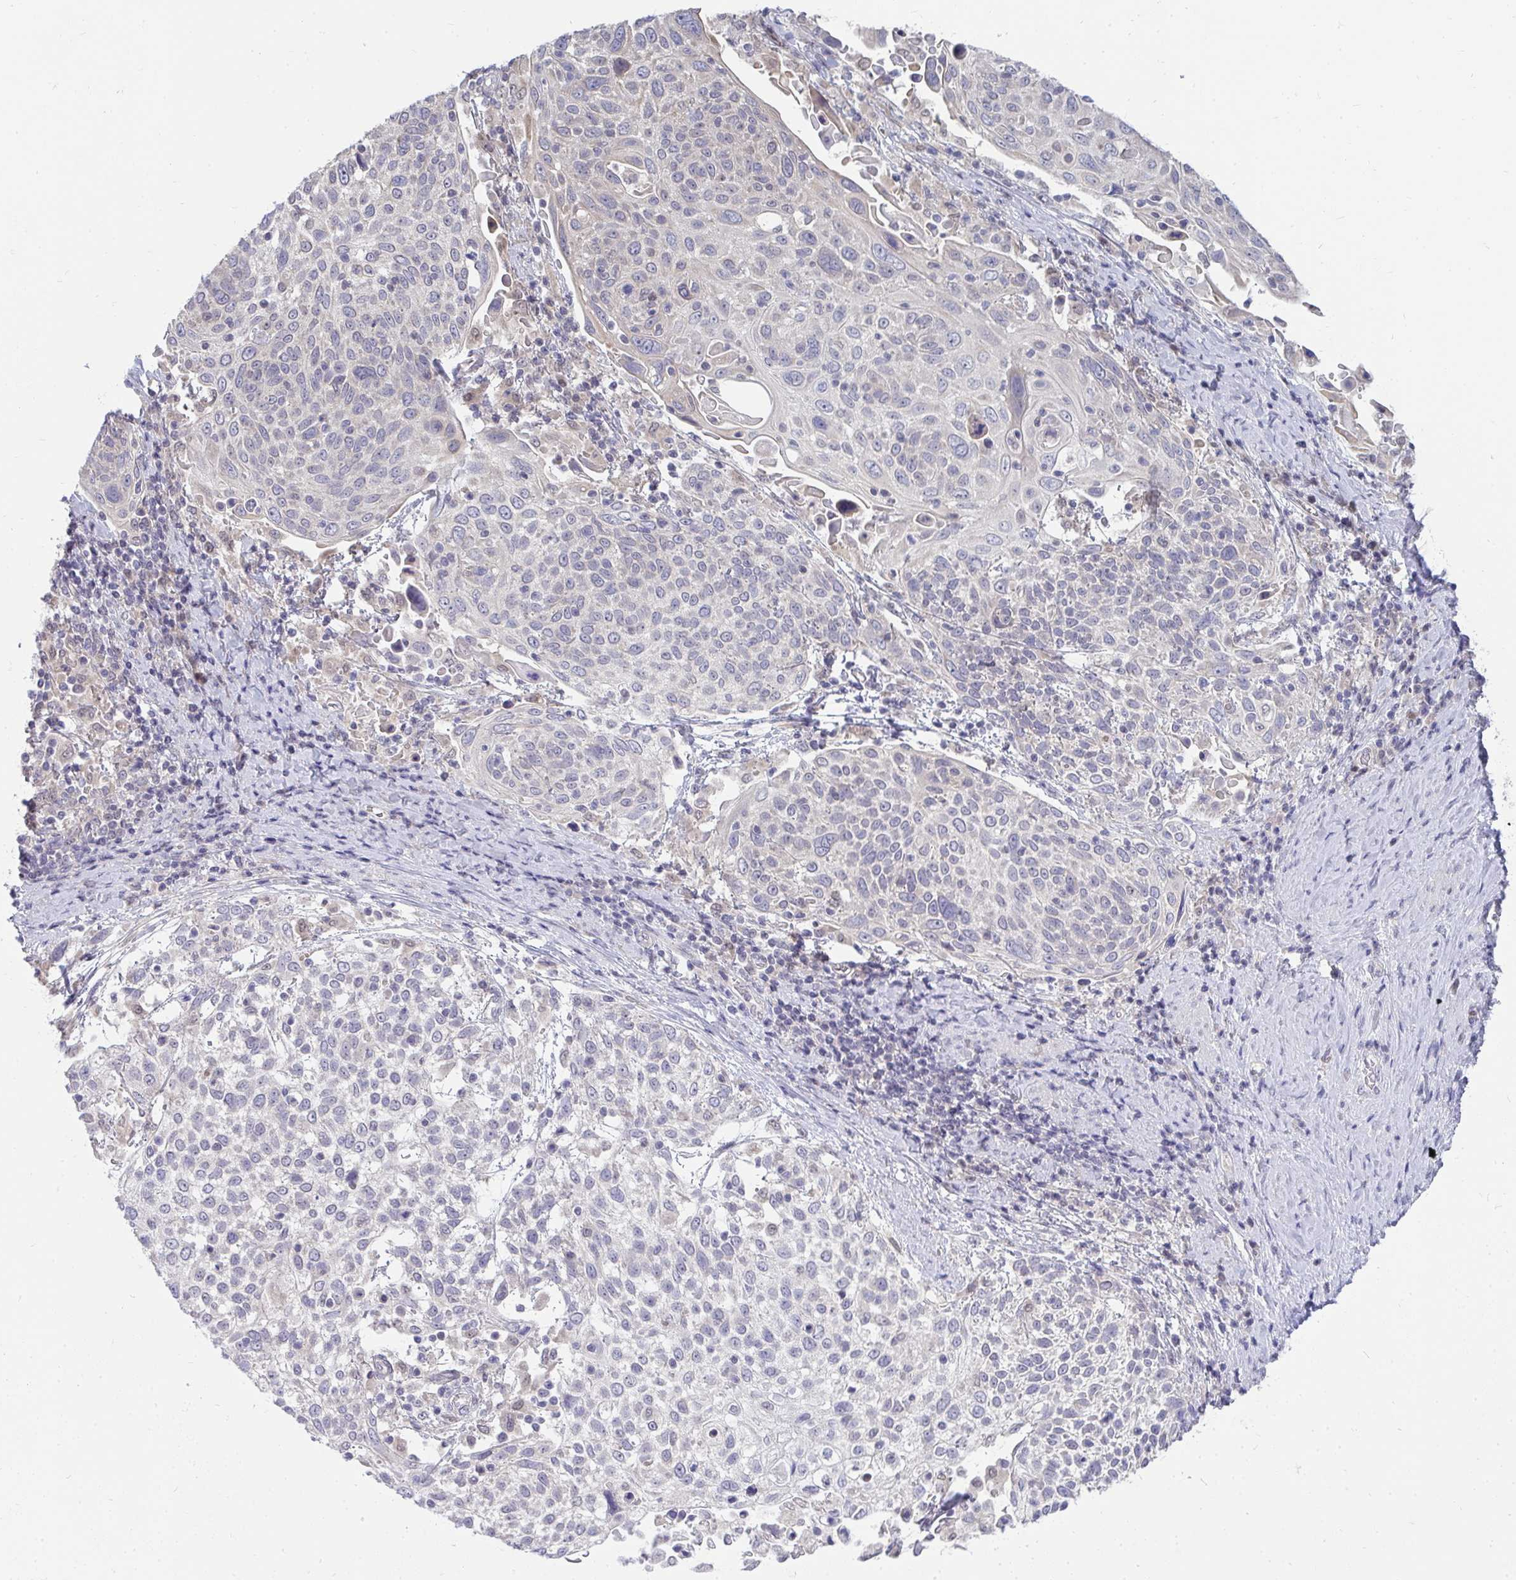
{"staining": {"intensity": "negative", "quantity": "none", "location": "none"}, "tissue": "cervical cancer", "cell_type": "Tumor cells", "image_type": "cancer", "snomed": [{"axis": "morphology", "description": "Squamous cell carcinoma, NOS"}, {"axis": "topography", "description": "Cervix"}], "caption": "This is an immunohistochemistry histopathology image of cervical cancer. There is no positivity in tumor cells.", "gene": "MROH8", "patient": {"sex": "female", "age": 61}}